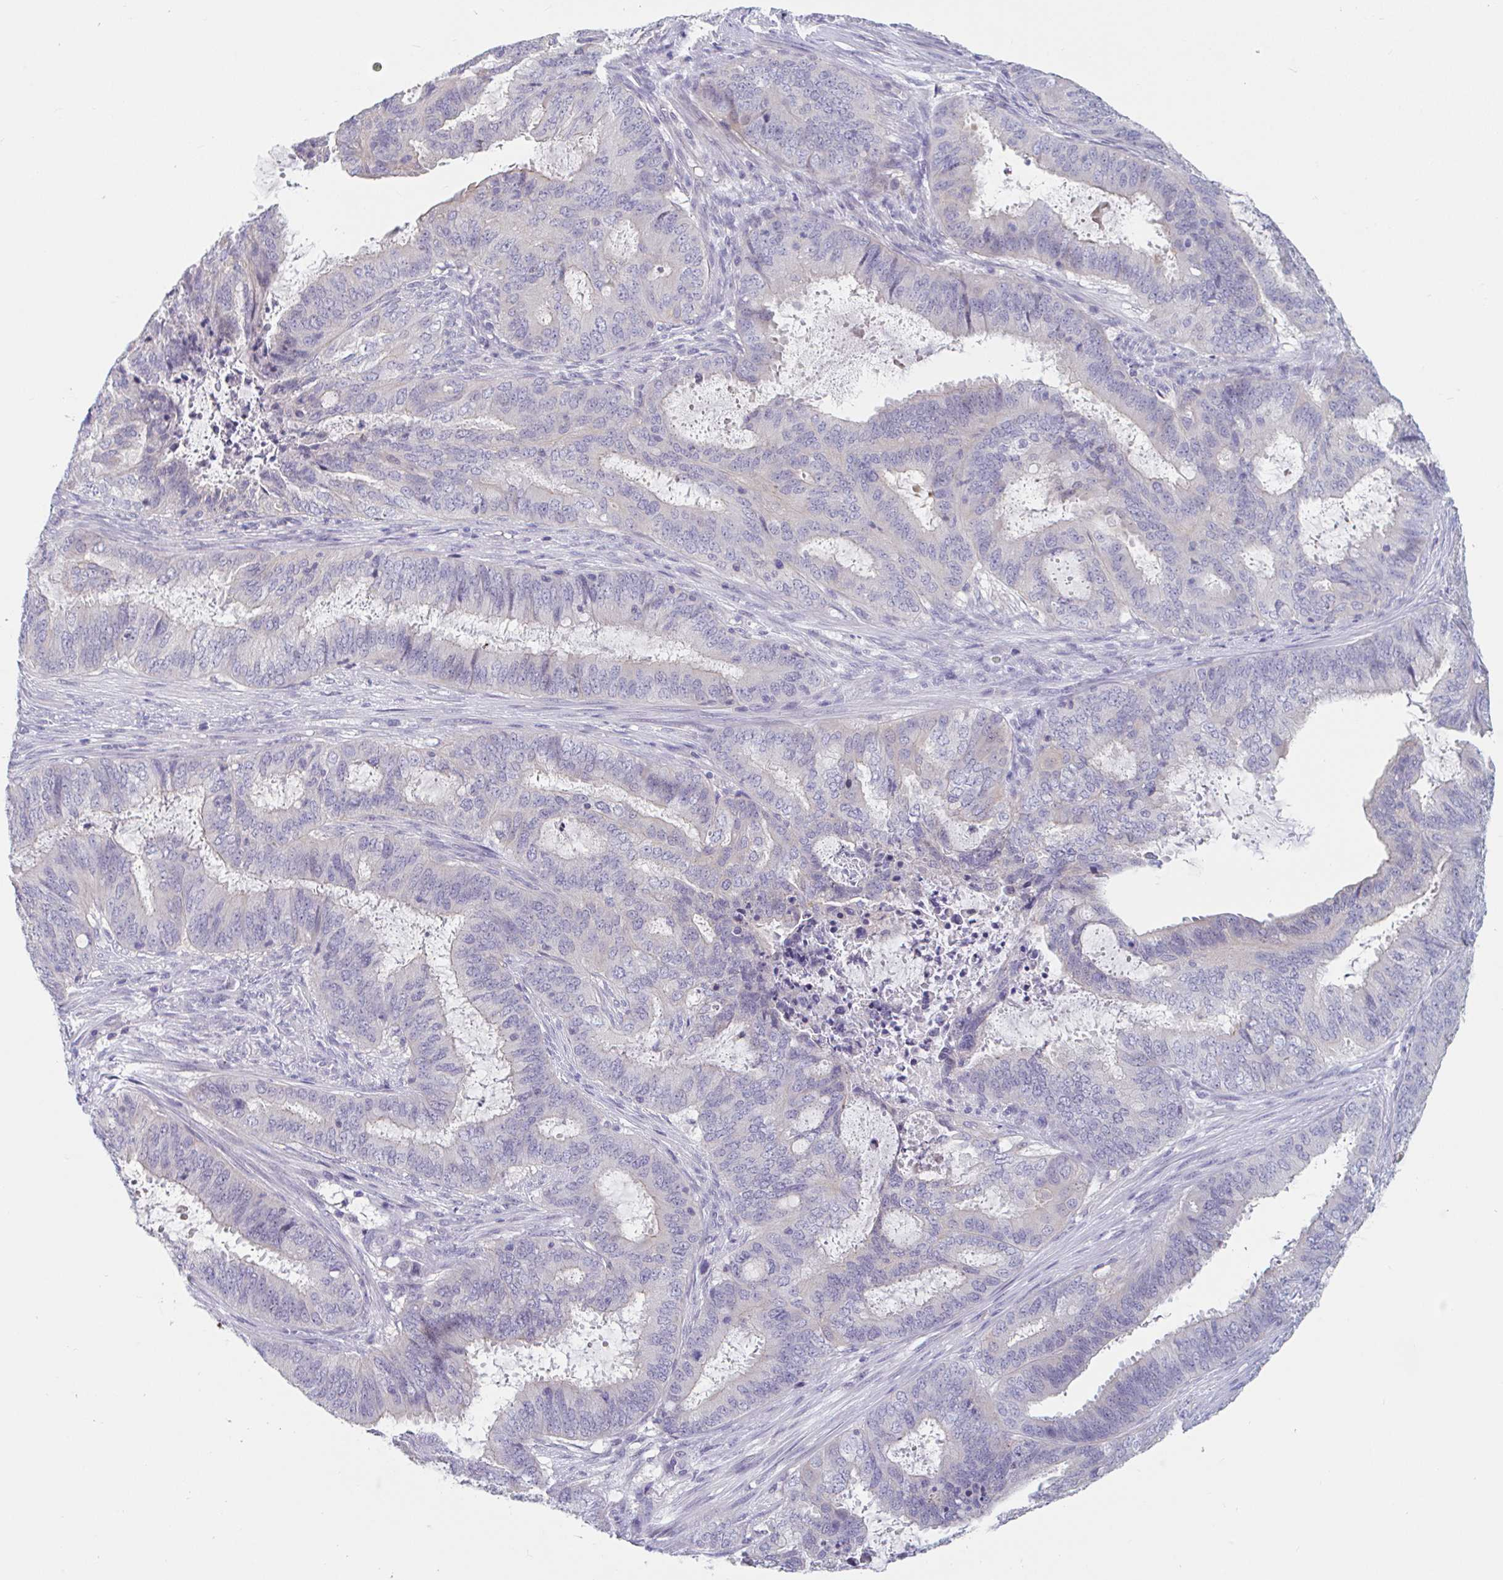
{"staining": {"intensity": "negative", "quantity": "none", "location": "none"}, "tissue": "endometrial cancer", "cell_type": "Tumor cells", "image_type": "cancer", "snomed": [{"axis": "morphology", "description": "Adenocarcinoma, NOS"}, {"axis": "topography", "description": "Endometrium"}], "caption": "Human endometrial cancer stained for a protein using IHC demonstrates no staining in tumor cells.", "gene": "UNKL", "patient": {"sex": "female", "age": 51}}